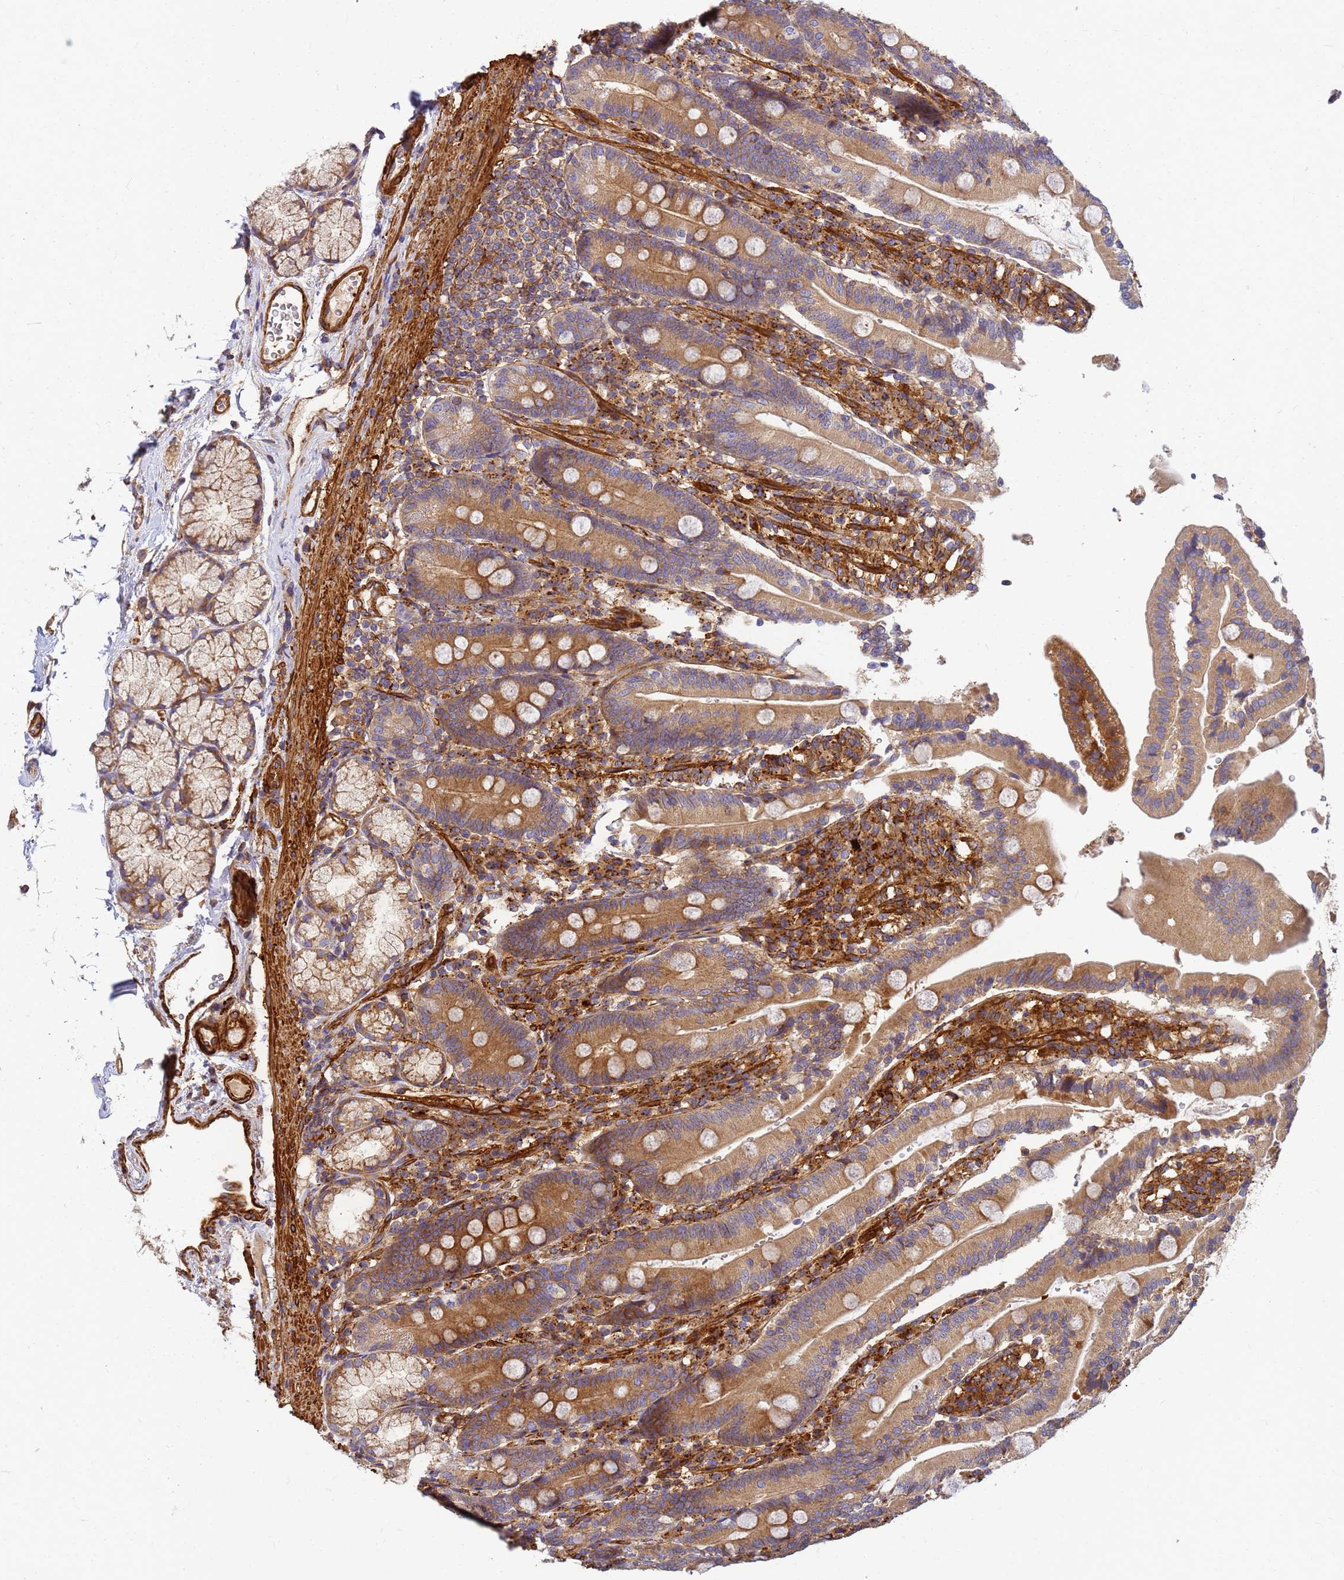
{"staining": {"intensity": "moderate", "quantity": ">75%", "location": "cytoplasmic/membranous"}, "tissue": "duodenum", "cell_type": "Glandular cells", "image_type": "normal", "snomed": [{"axis": "morphology", "description": "Normal tissue, NOS"}, {"axis": "topography", "description": "Duodenum"}], "caption": "Immunohistochemical staining of unremarkable human duodenum exhibits moderate cytoplasmic/membranous protein positivity in approximately >75% of glandular cells.", "gene": "C2CD5", "patient": {"sex": "female", "age": 67}}